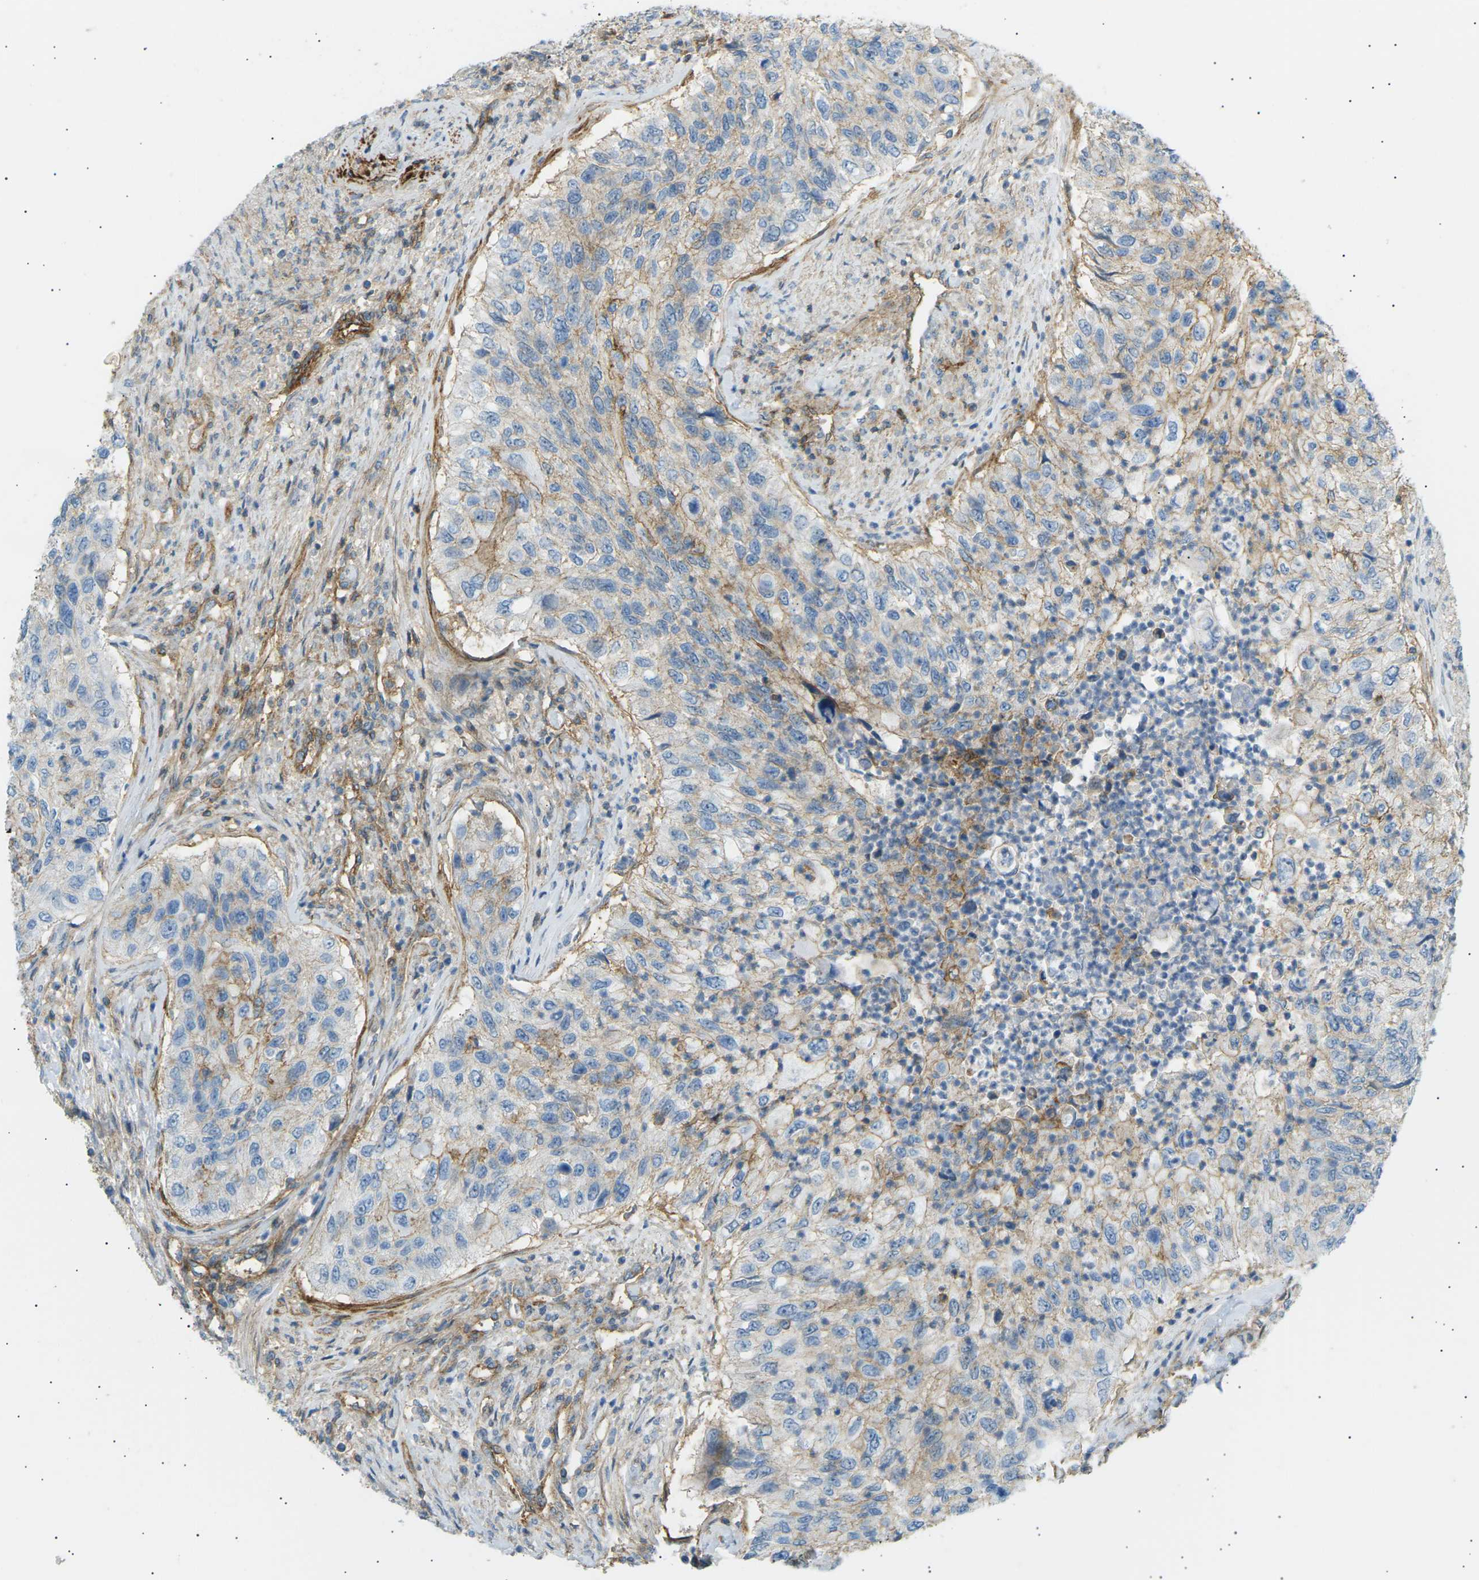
{"staining": {"intensity": "moderate", "quantity": "25%-75%", "location": "cytoplasmic/membranous"}, "tissue": "urothelial cancer", "cell_type": "Tumor cells", "image_type": "cancer", "snomed": [{"axis": "morphology", "description": "Urothelial carcinoma, High grade"}, {"axis": "topography", "description": "Urinary bladder"}], "caption": "An image showing moderate cytoplasmic/membranous positivity in approximately 25%-75% of tumor cells in urothelial cancer, as visualized by brown immunohistochemical staining.", "gene": "ATP2B4", "patient": {"sex": "female", "age": 60}}